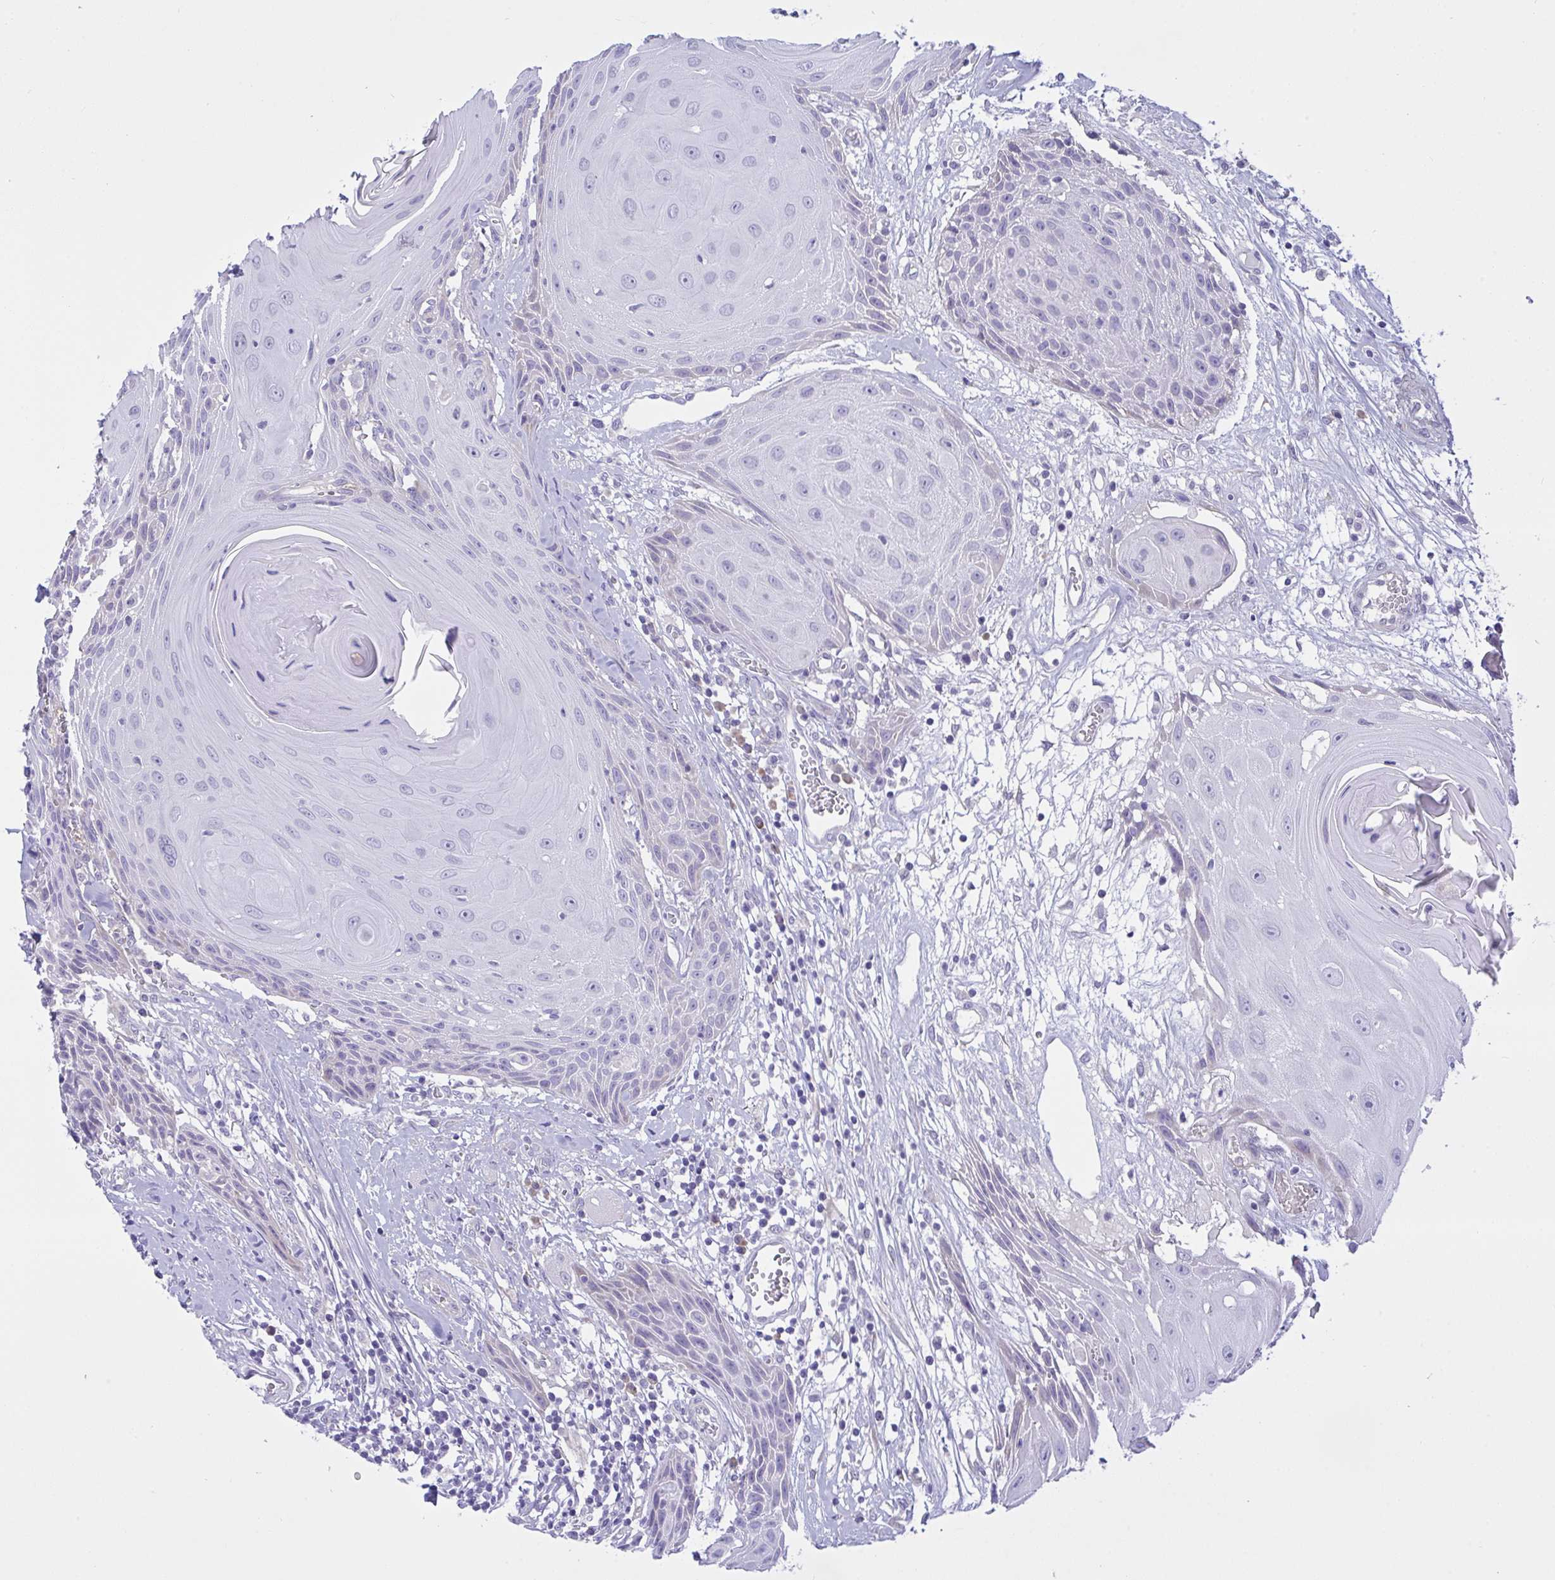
{"staining": {"intensity": "negative", "quantity": "none", "location": "none"}, "tissue": "head and neck cancer", "cell_type": "Tumor cells", "image_type": "cancer", "snomed": [{"axis": "morphology", "description": "Squamous cell carcinoma, NOS"}, {"axis": "topography", "description": "Oral tissue"}, {"axis": "topography", "description": "Head-Neck"}], "caption": "DAB immunohistochemical staining of human head and neck cancer reveals no significant staining in tumor cells.", "gene": "FAM86B1", "patient": {"sex": "male", "age": 49}}